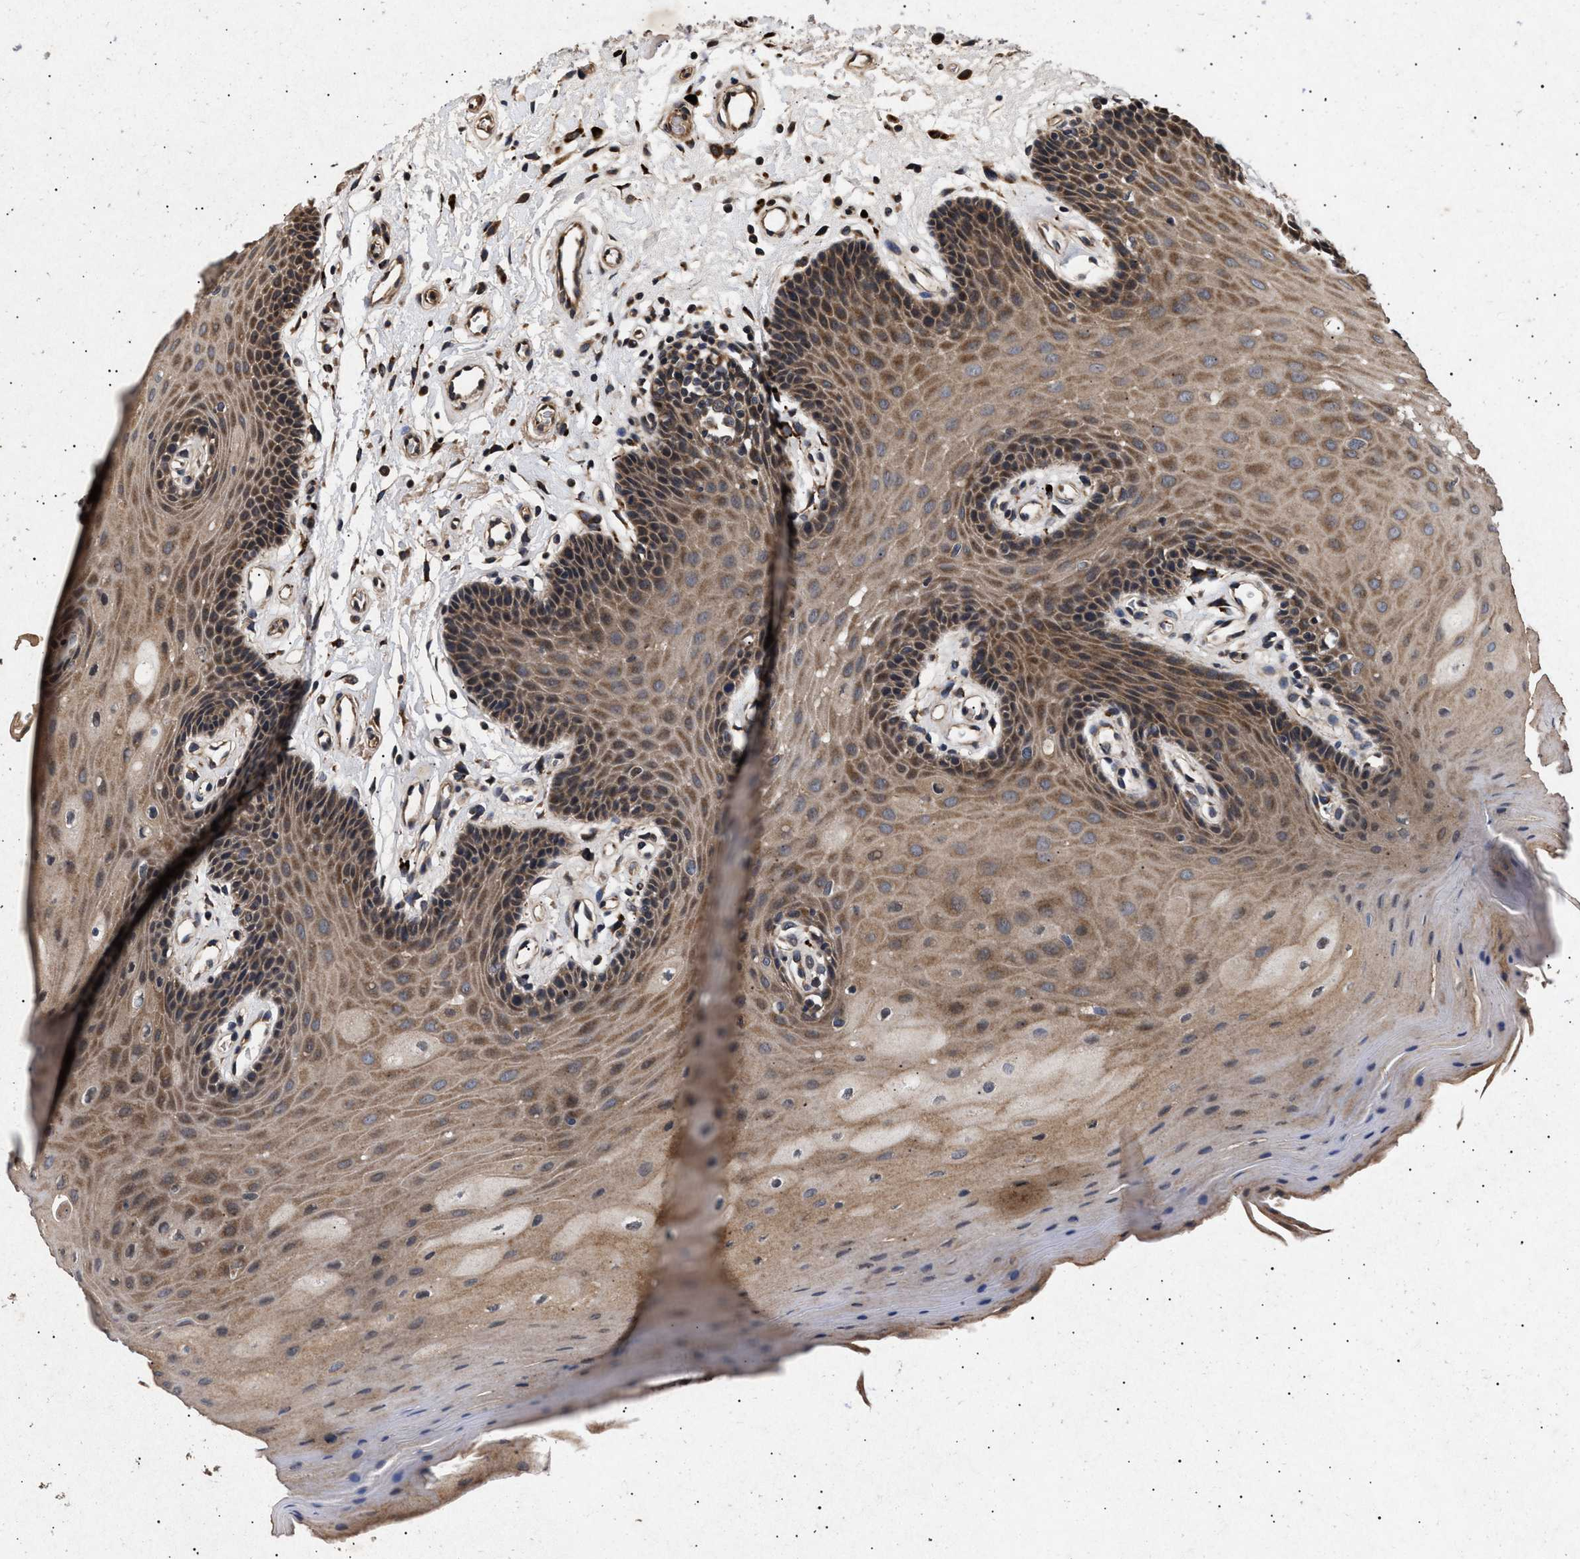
{"staining": {"intensity": "moderate", "quantity": ">75%", "location": "cytoplasmic/membranous"}, "tissue": "oral mucosa", "cell_type": "Squamous epithelial cells", "image_type": "normal", "snomed": [{"axis": "morphology", "description": "Normal tissue, NOS"}, {"axis": "morphology", "description": "Squamous cell carcinoma, NOS"}, {"axis": "topography", "description": "Oral tissue"}, {"axis": "topography", "description": "Head-Neck"}], "caption": "Squamous epithelial cells reveal medium levels of moderate cytoplasmic/membranous positivity in about >75% of cells in normal oral mucosa.", "gene": "ITGB5", "patient": {"sex": "male", "age": 71}}